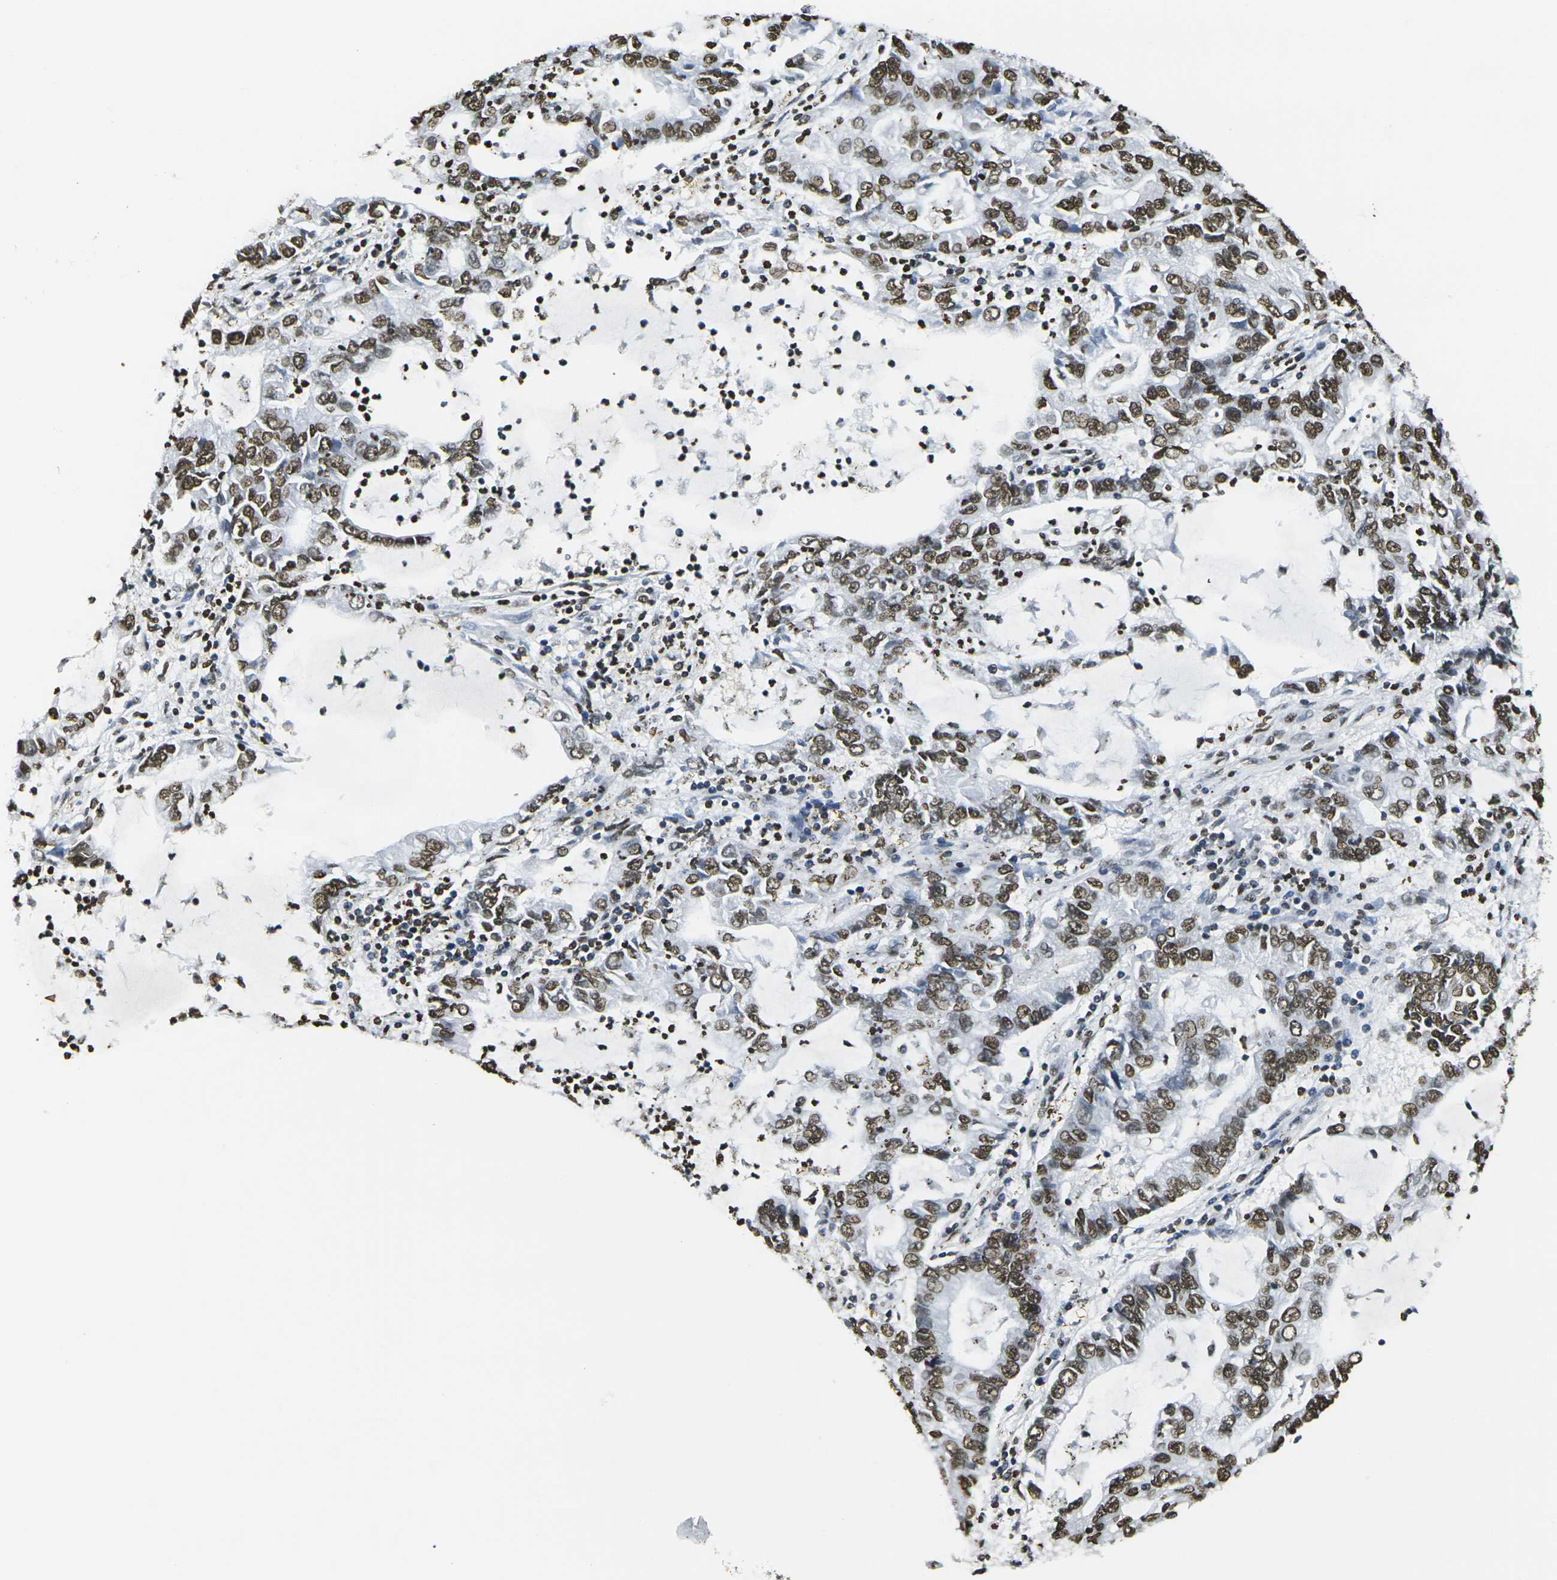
{"staining": {"intensity": "strong", "quantity": ">75%", "location": "nuclear"}, "tissue": "lung cancer", "cell_type": "Tumor cells", "image_type": "cancer", "snomed": [{"axis": "morphology", "description": "Adenocarcinoma, NOS"}, {"axis": "topography", "description": "Lung"}], "caption": "Lung cancer (adenocarcinoma) stained for a protein displays strong nuclear positivity in tumor cells.", "gene": "DRAXIN", "patient": {"sex": "female", "age": 51}}